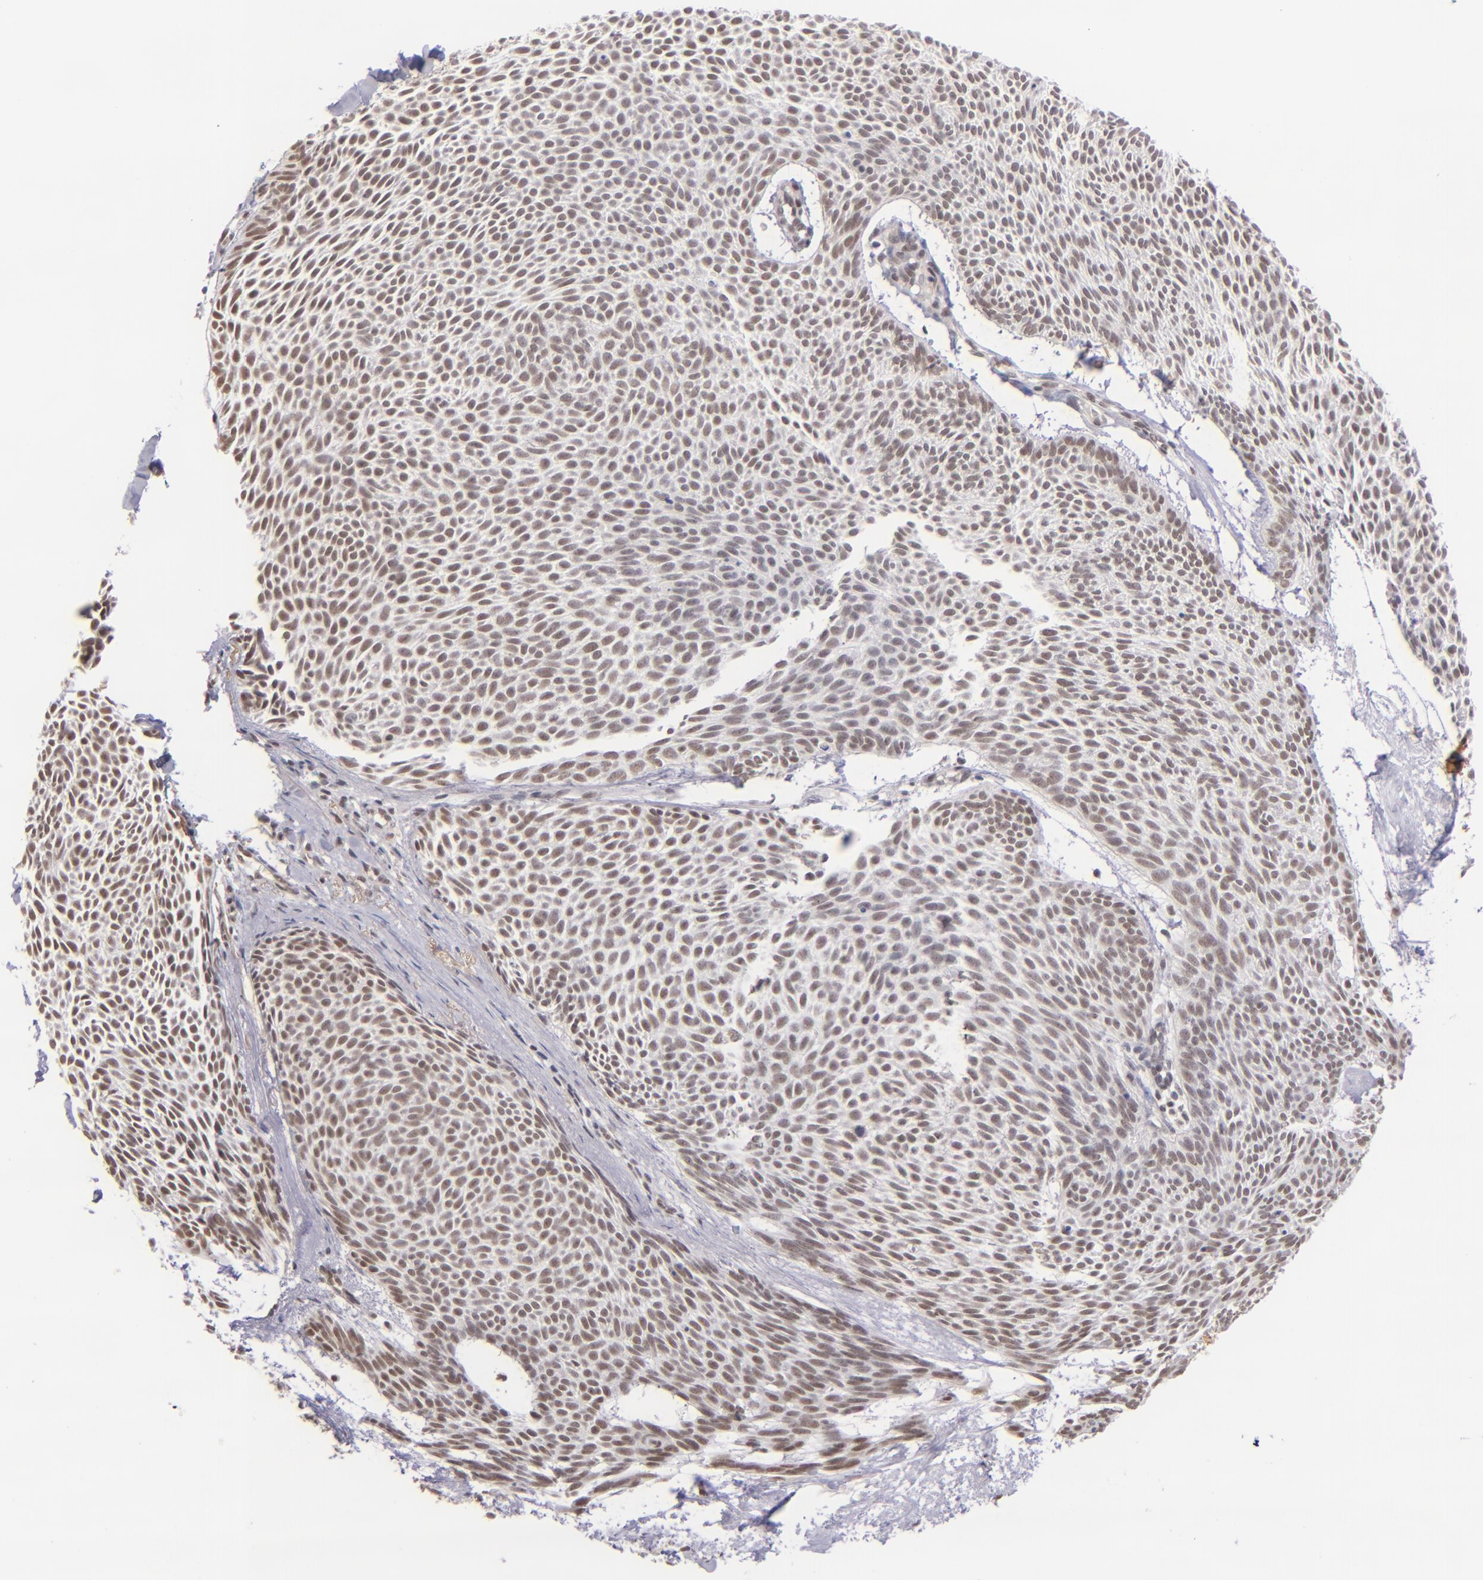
{"staining": {"intensity": "moderate", "quantity": ">75%", "location": "nuclear"}, "tissue": "skin cancer", "cell_type": "Tumor cells", "image_type": "cancer", "snomed": [{"axis": "morphology", "description": "Basal cell carcinoma"}, {"axis": "topography", "description": "Skin"}], "caption": "Skin cancer tissue reveals moderate nuclear expression in about >75% of tumor cells, visualized by immunohistochemistry. (Brightfield microscopy of DAB IHC at high magnification).", "gene": "ZNF148", "patient": {"sex": "male", "age": 84}}